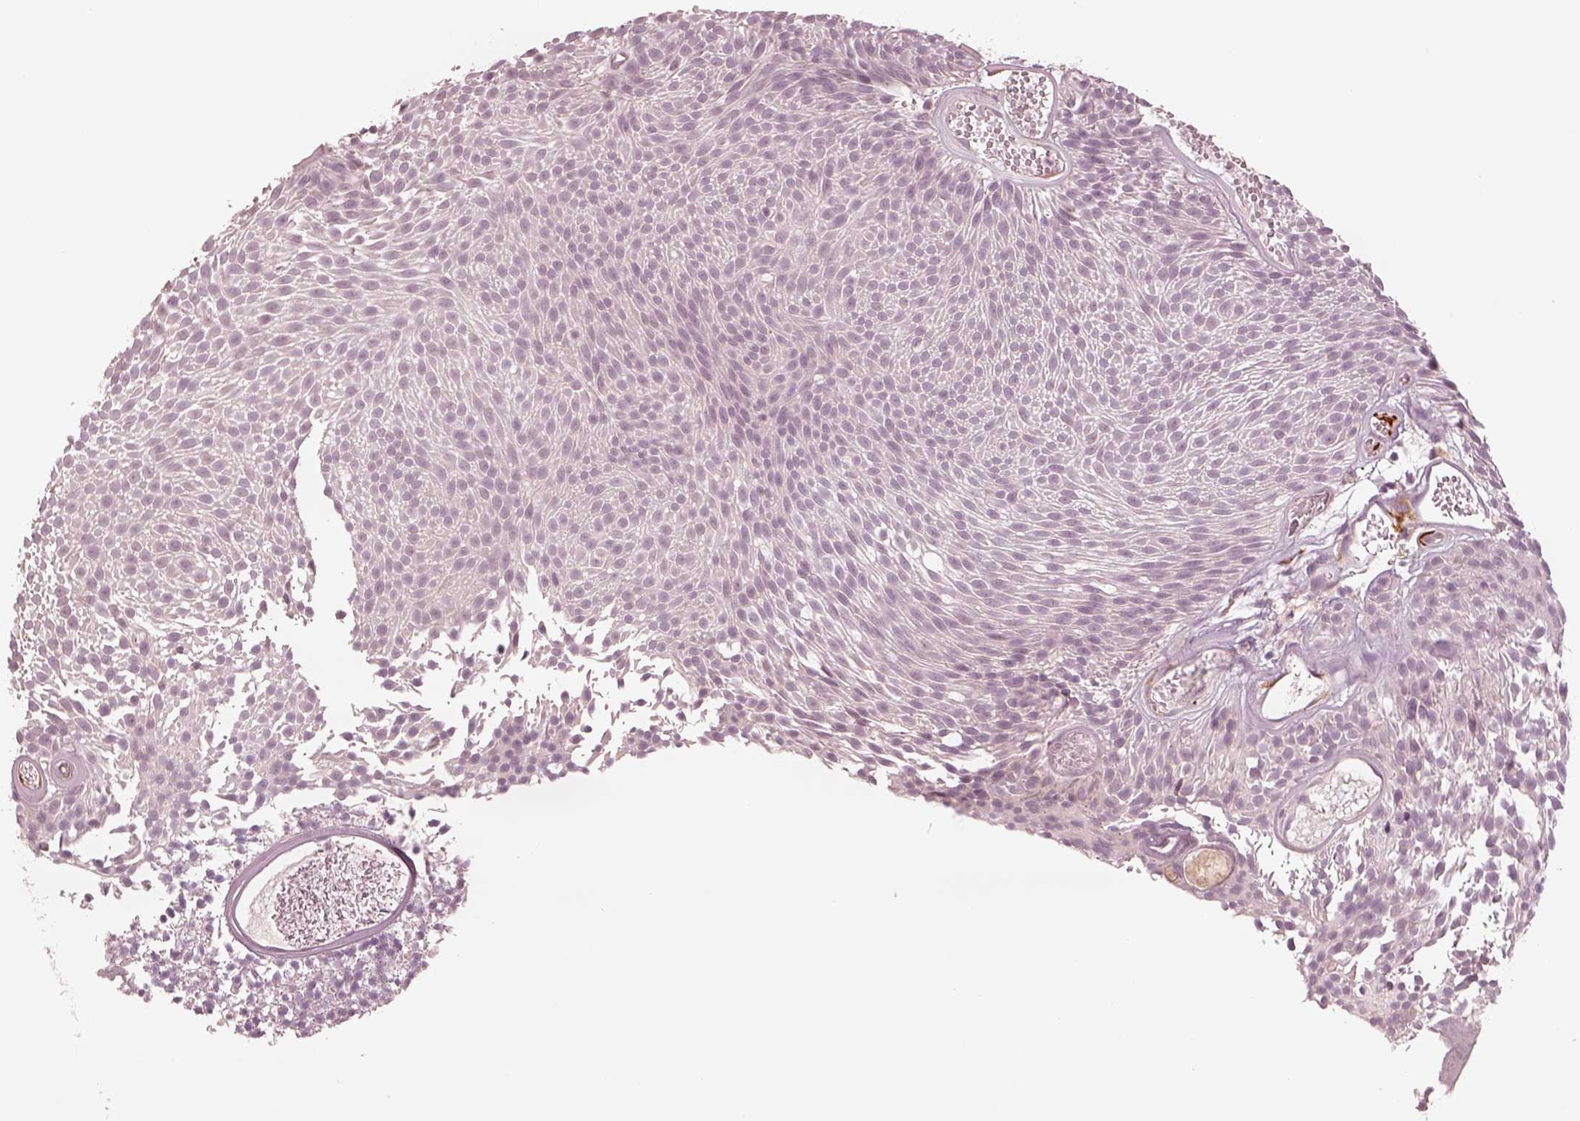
{"staining": {"intensity": "negative", "quantity": "none", "location": "none"}, "tissue": "urothelial cancer", "cell_type": "Tumor cells", "image_type": "cancer", "snomed": [{"axis": "morphology", "description": "Urothelial carcinoma, Low grade"}, {"axis": "topography", "description": "Urinary bladder"}], "caption": "The micrograph shows no significant expression in tumor cells of urothelial carcinoma (low-grade). (Immunohistochemistry (ihc), brightfield microscopy, high magnification).", "gene": "DNAAF9", "patient": {"sex": "male", "age": 77}}